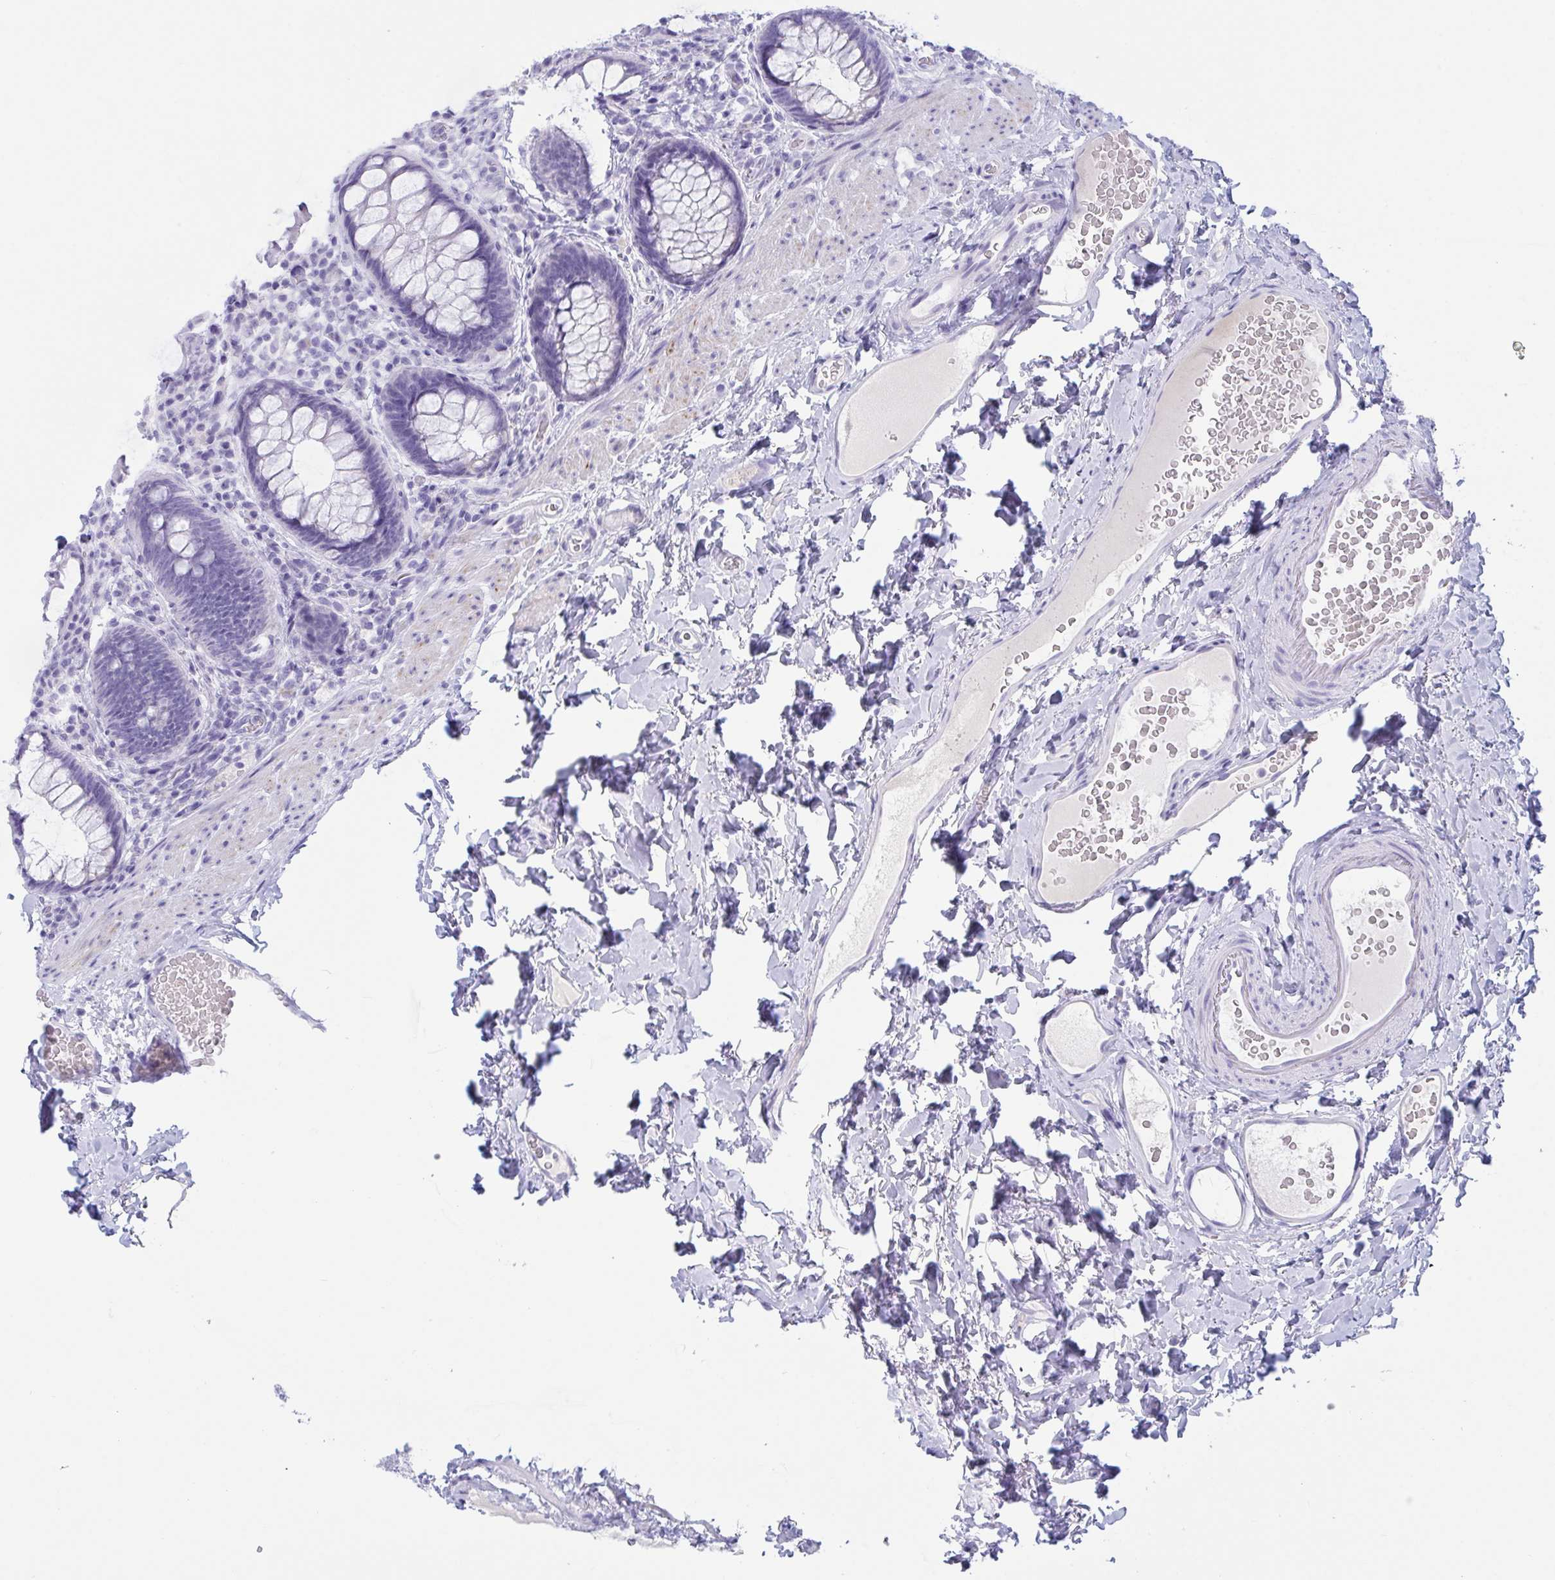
{"staining": {"intensity": "negative", "quantity": "none", "location": "none"}, "tissue": "rectum", "cell_type": "Glandular cells", "image_type": "normal", "snomed": [{"axis": "morphology", "description": "Normal tissue, NOS"}, {"axis": "topography", "description": "Rectum"}], "caption": "This is an immunohistochemistry (IHC) micrograph of normal rectum. There is no expression in glandular cells.", "gene": "OXLD1", "patient": {"sex": "female", "age": 69}}